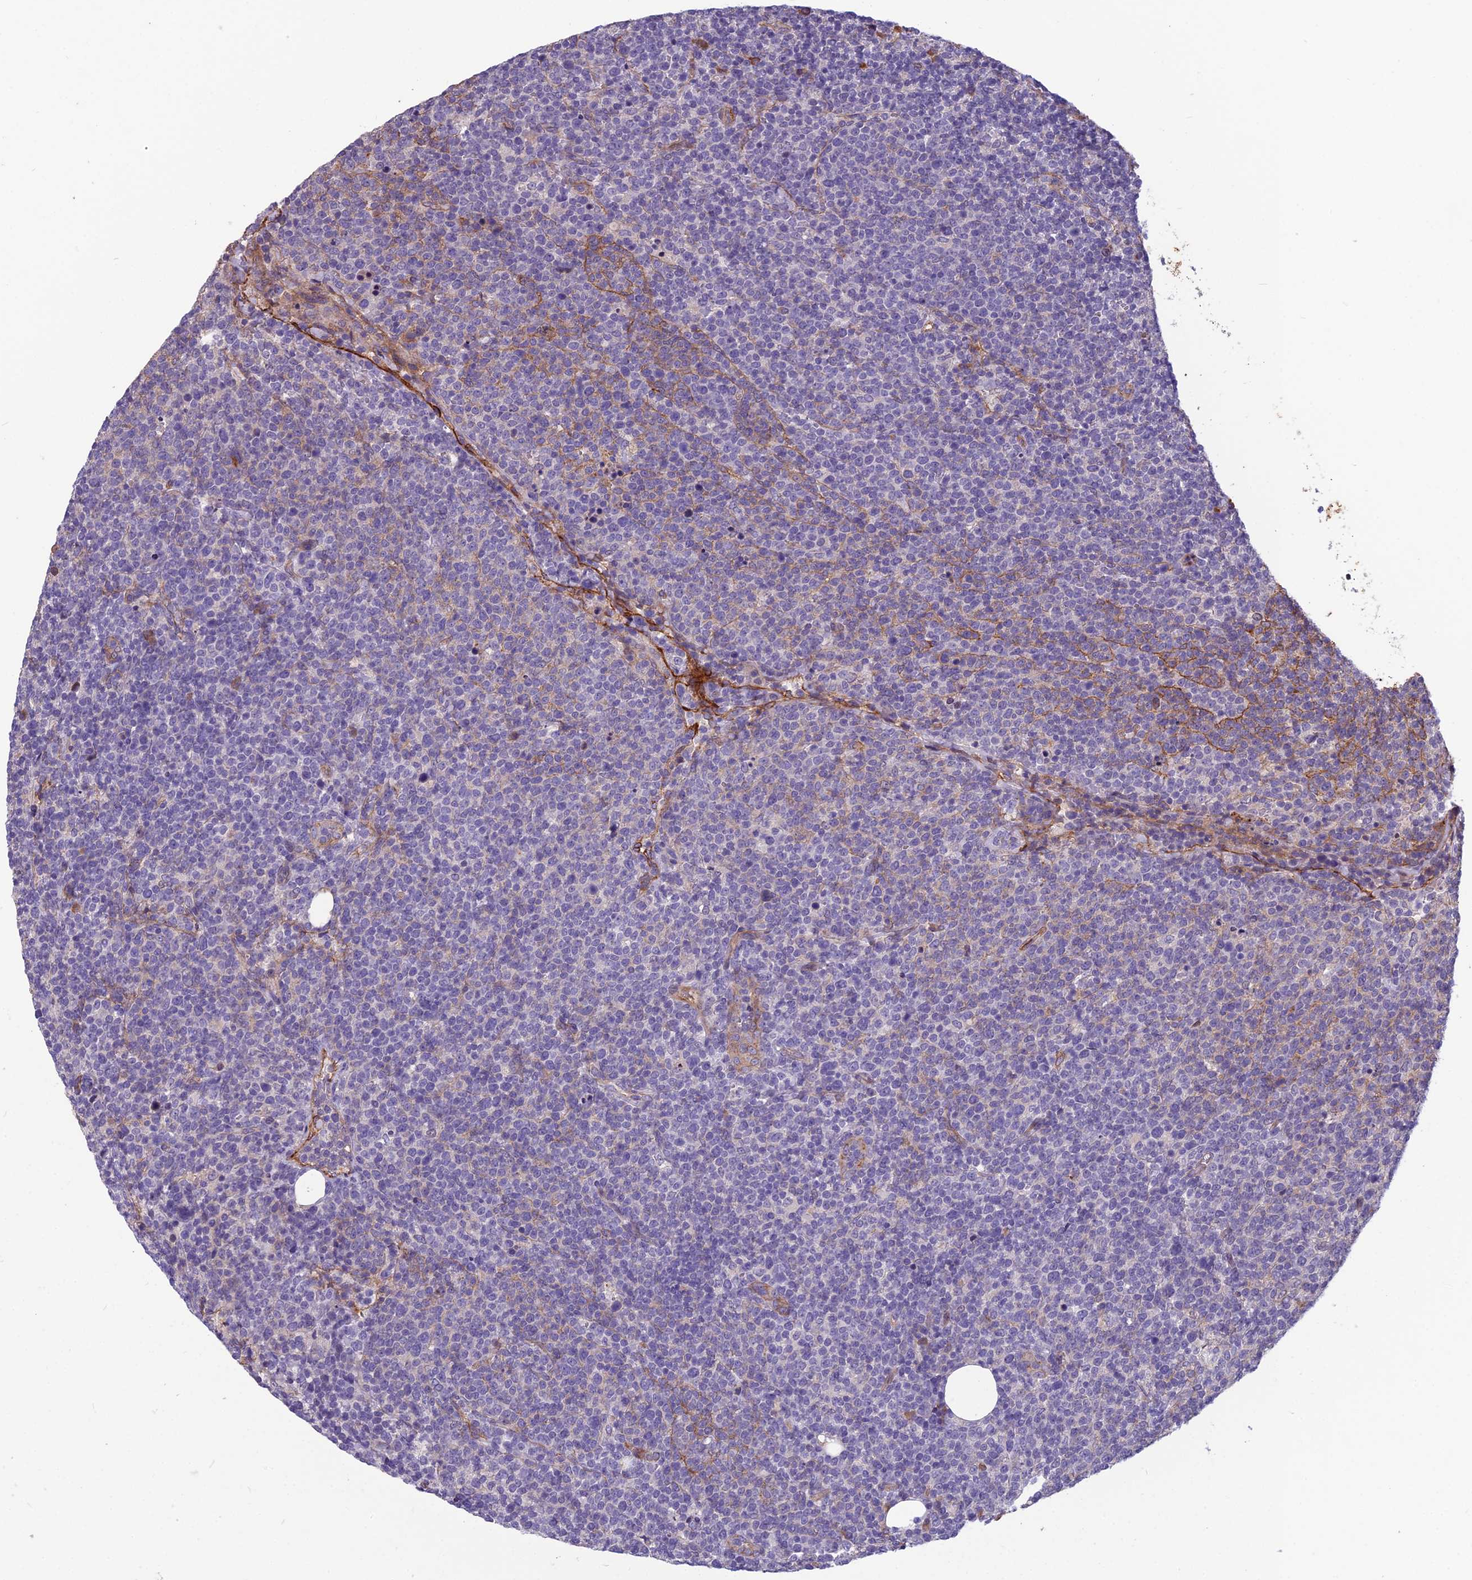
{"staining": {"intensity": "negative", "quantity": "none", "location": "none"}, "tissue": "lymphoma", "cell_type": "Tumor cells", "image_type": "cancer", "snomed": [{"axis": "morphology", "description": "Malignant lymphoma, non-Hodgkin's type, High grade"}, {"axis": "topography", "description": "Lymph node"}], "caption": "This is an immunohistochemistry micrograph of malignant lymphoma, non-Hodgkin's type (high-grade). There is no positivity in tumor cells.", "gene": "TSPAN15", "patient": {"sex": "male", "age": 61}}